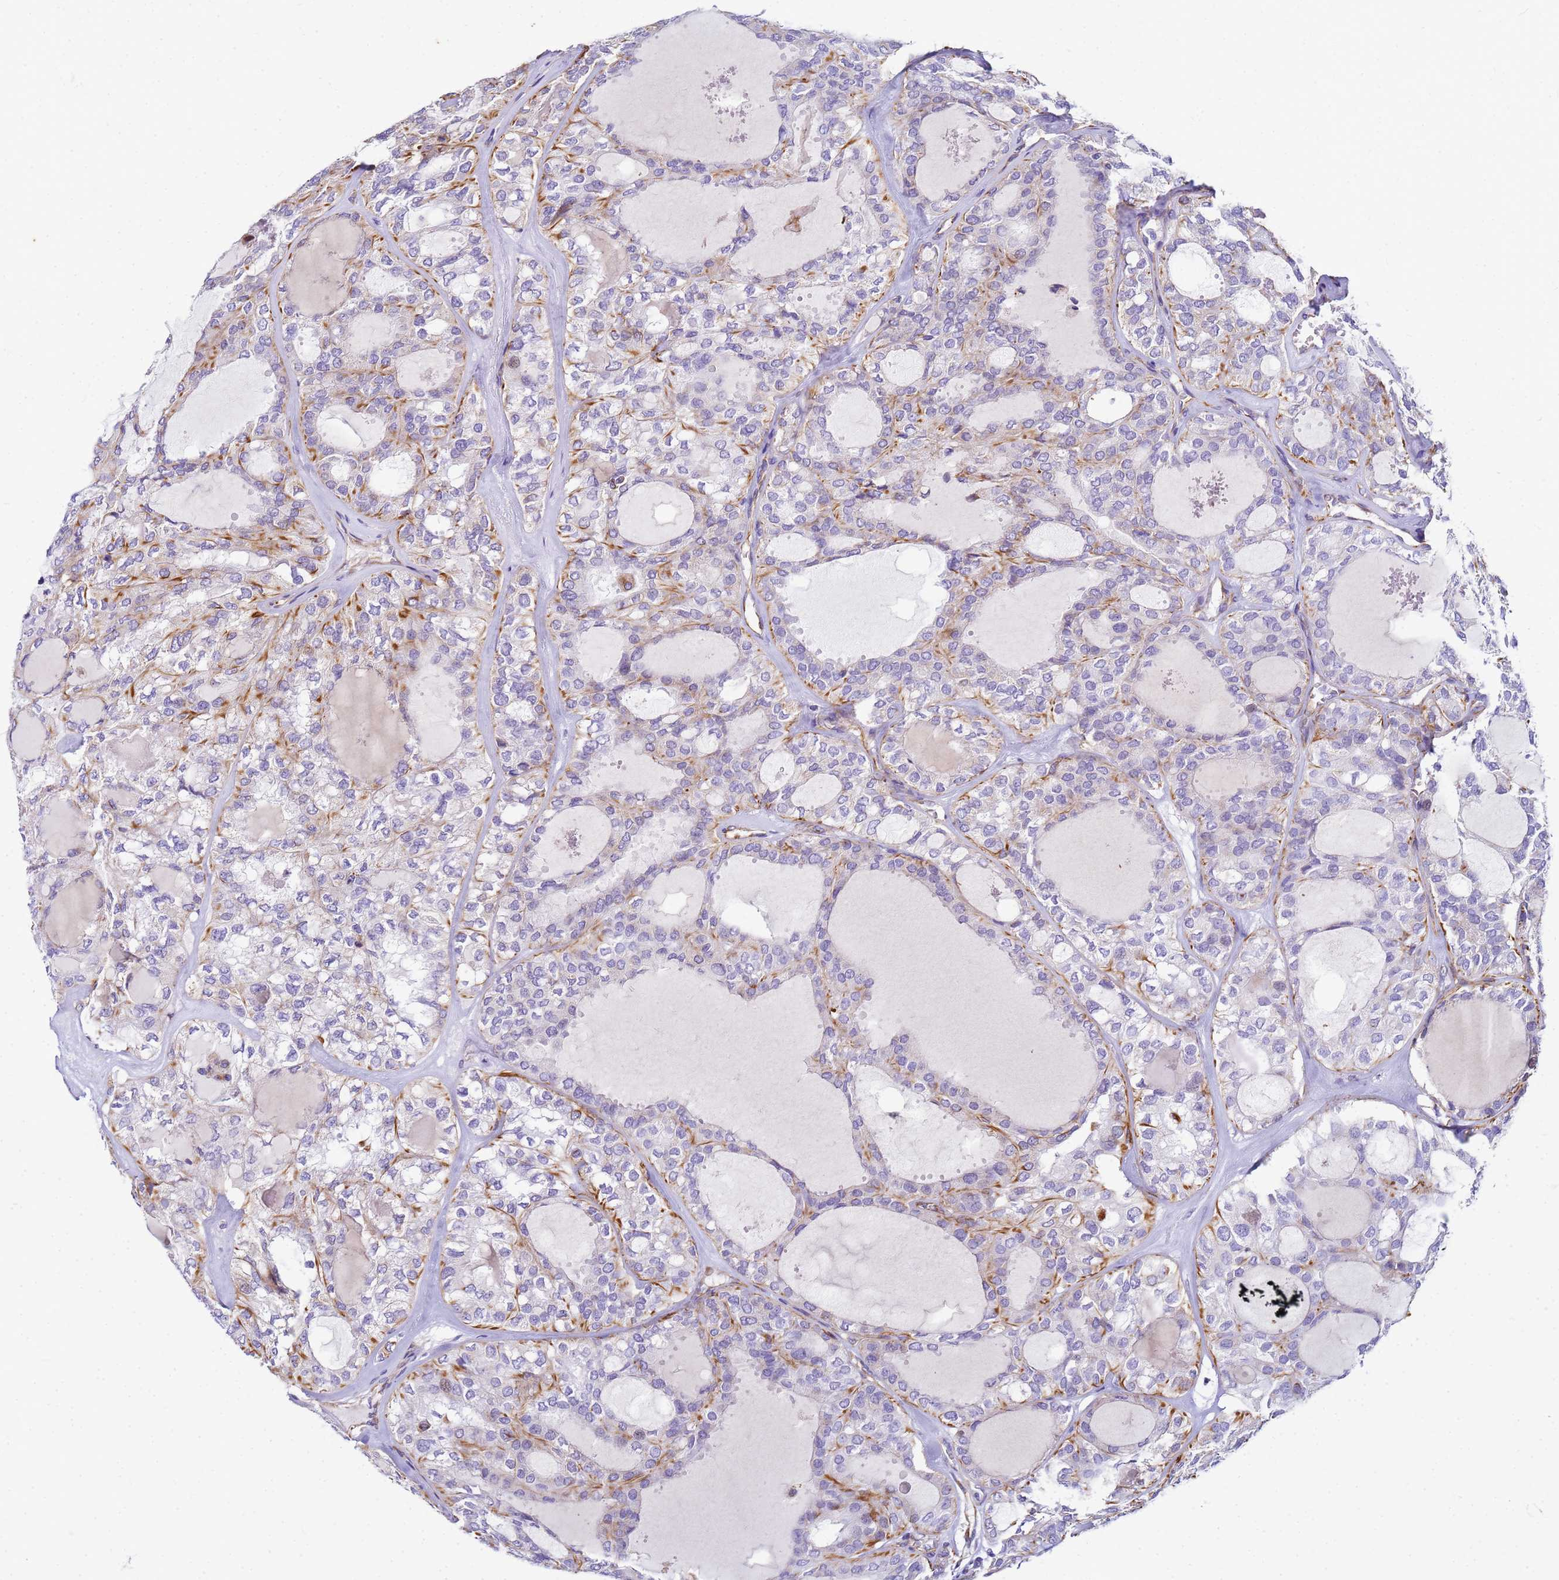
{"staining": {"intensity": "moderate", "quantity": "25%-75%", "location": "cytoplasmic/membranous"}, "tissue": "thyroid cancer", "cell_type": "Tumor cells", "image_type": "cancer", "snomed": [{"axis": "morphology", "description": "Follicular adenoma carcinoma, NOS"}, {"axis": "topography", "description": "Thyroid gland"}], "caption": "Tumor cells reveal moderate cytoplasmic/membranous expression in about 25%-75% of cells in thyroid cancer.", "gene": "UBXN2B", "patient": {"sex": "male", "age": 75}}